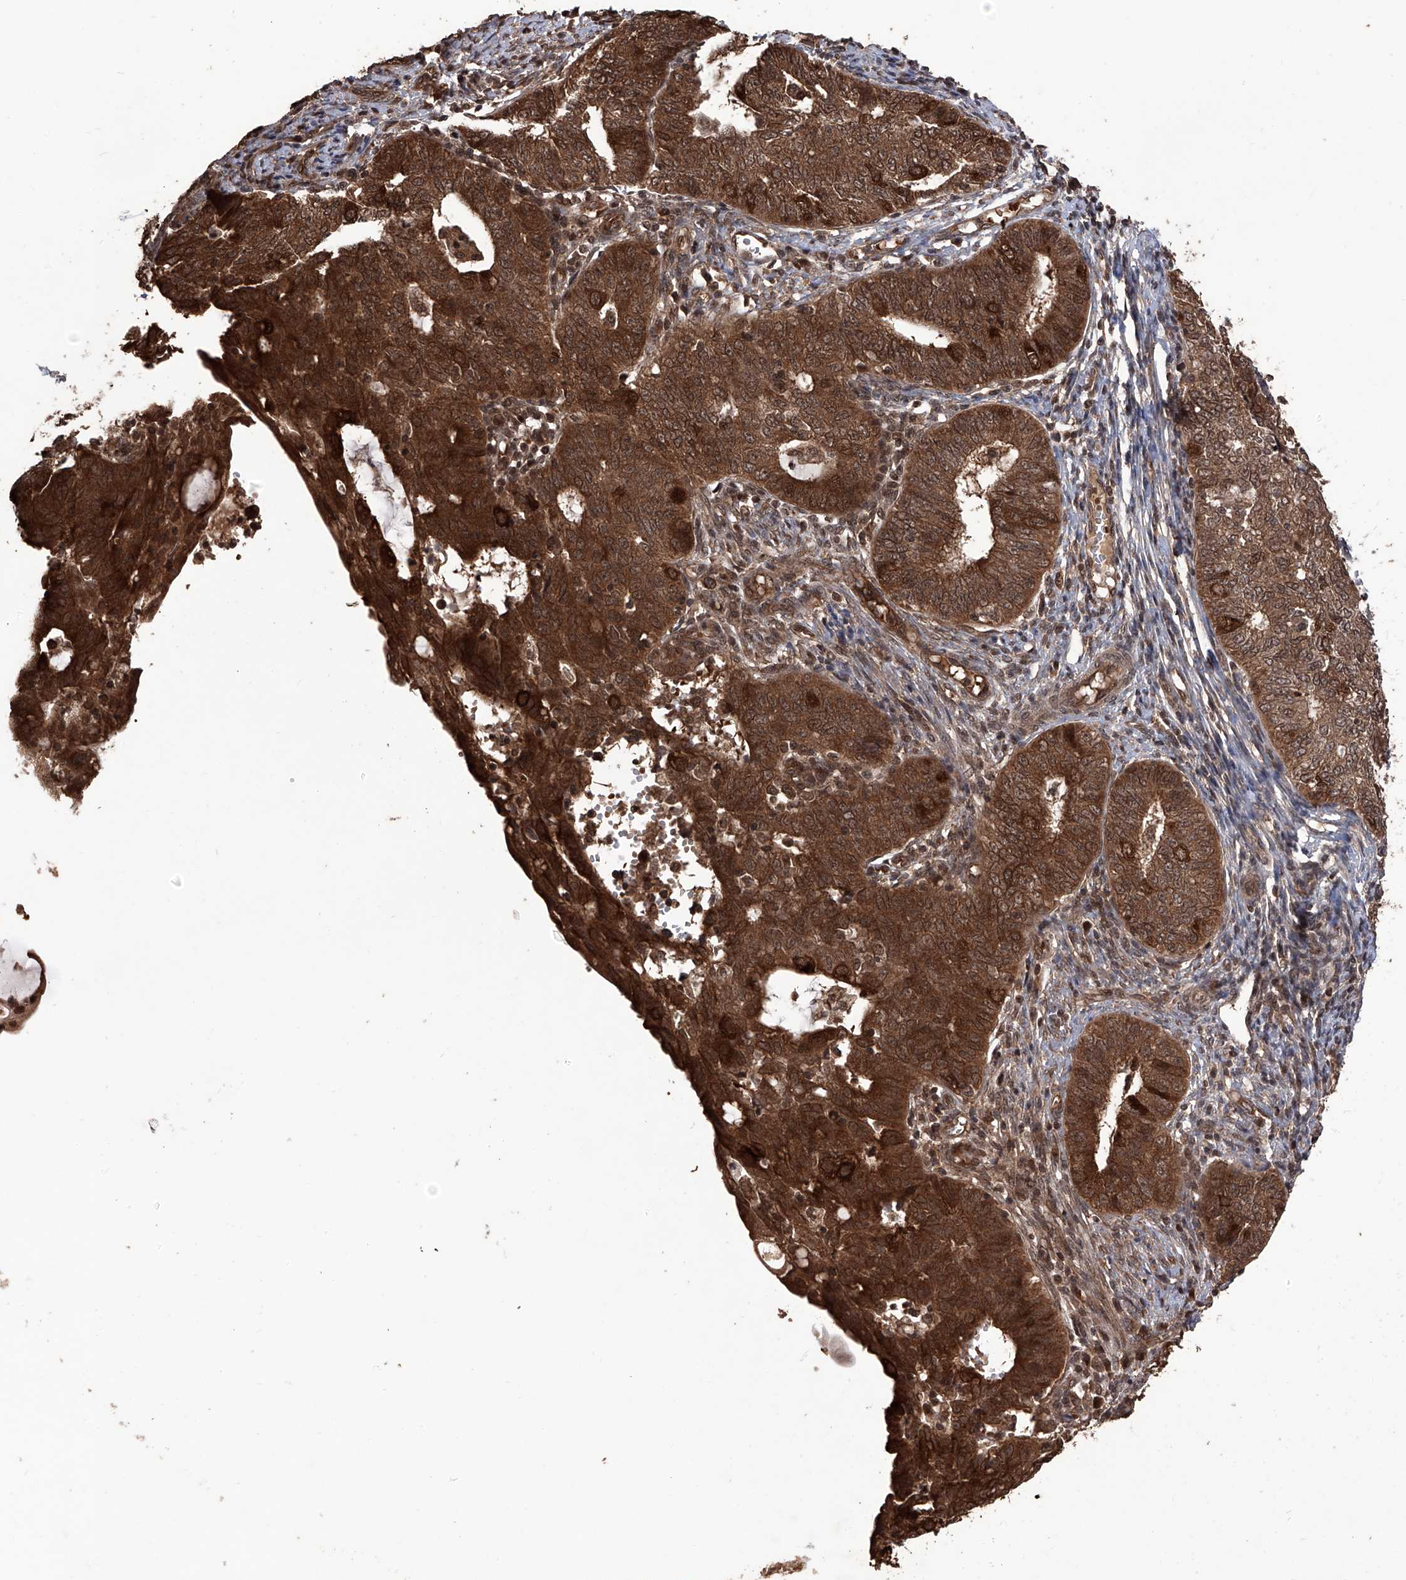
{"staining": {"intensity": "strong", "quantity": ">75%", "location": "cytoplasmic/membranous,nuclear"}, "tissue": "endometrial cancer", "cell_type": "Tumor cells", "image_type": "cancer", "snomed": [{"axis": "morphology", "description": "Adenocarcinoma, NOS"}, {"axis": "topography", "description": "Endometrium"}], "caption": "A photomicrograph showing strong cytoplasmic/membranous and nuclear positivity in approximately >75% of tumor cells in endometrial cancer, as visualized by brown immunohistochemical staining.", "gene": "LYSMD4", "patient": {"sex": "female", "age": 32}}